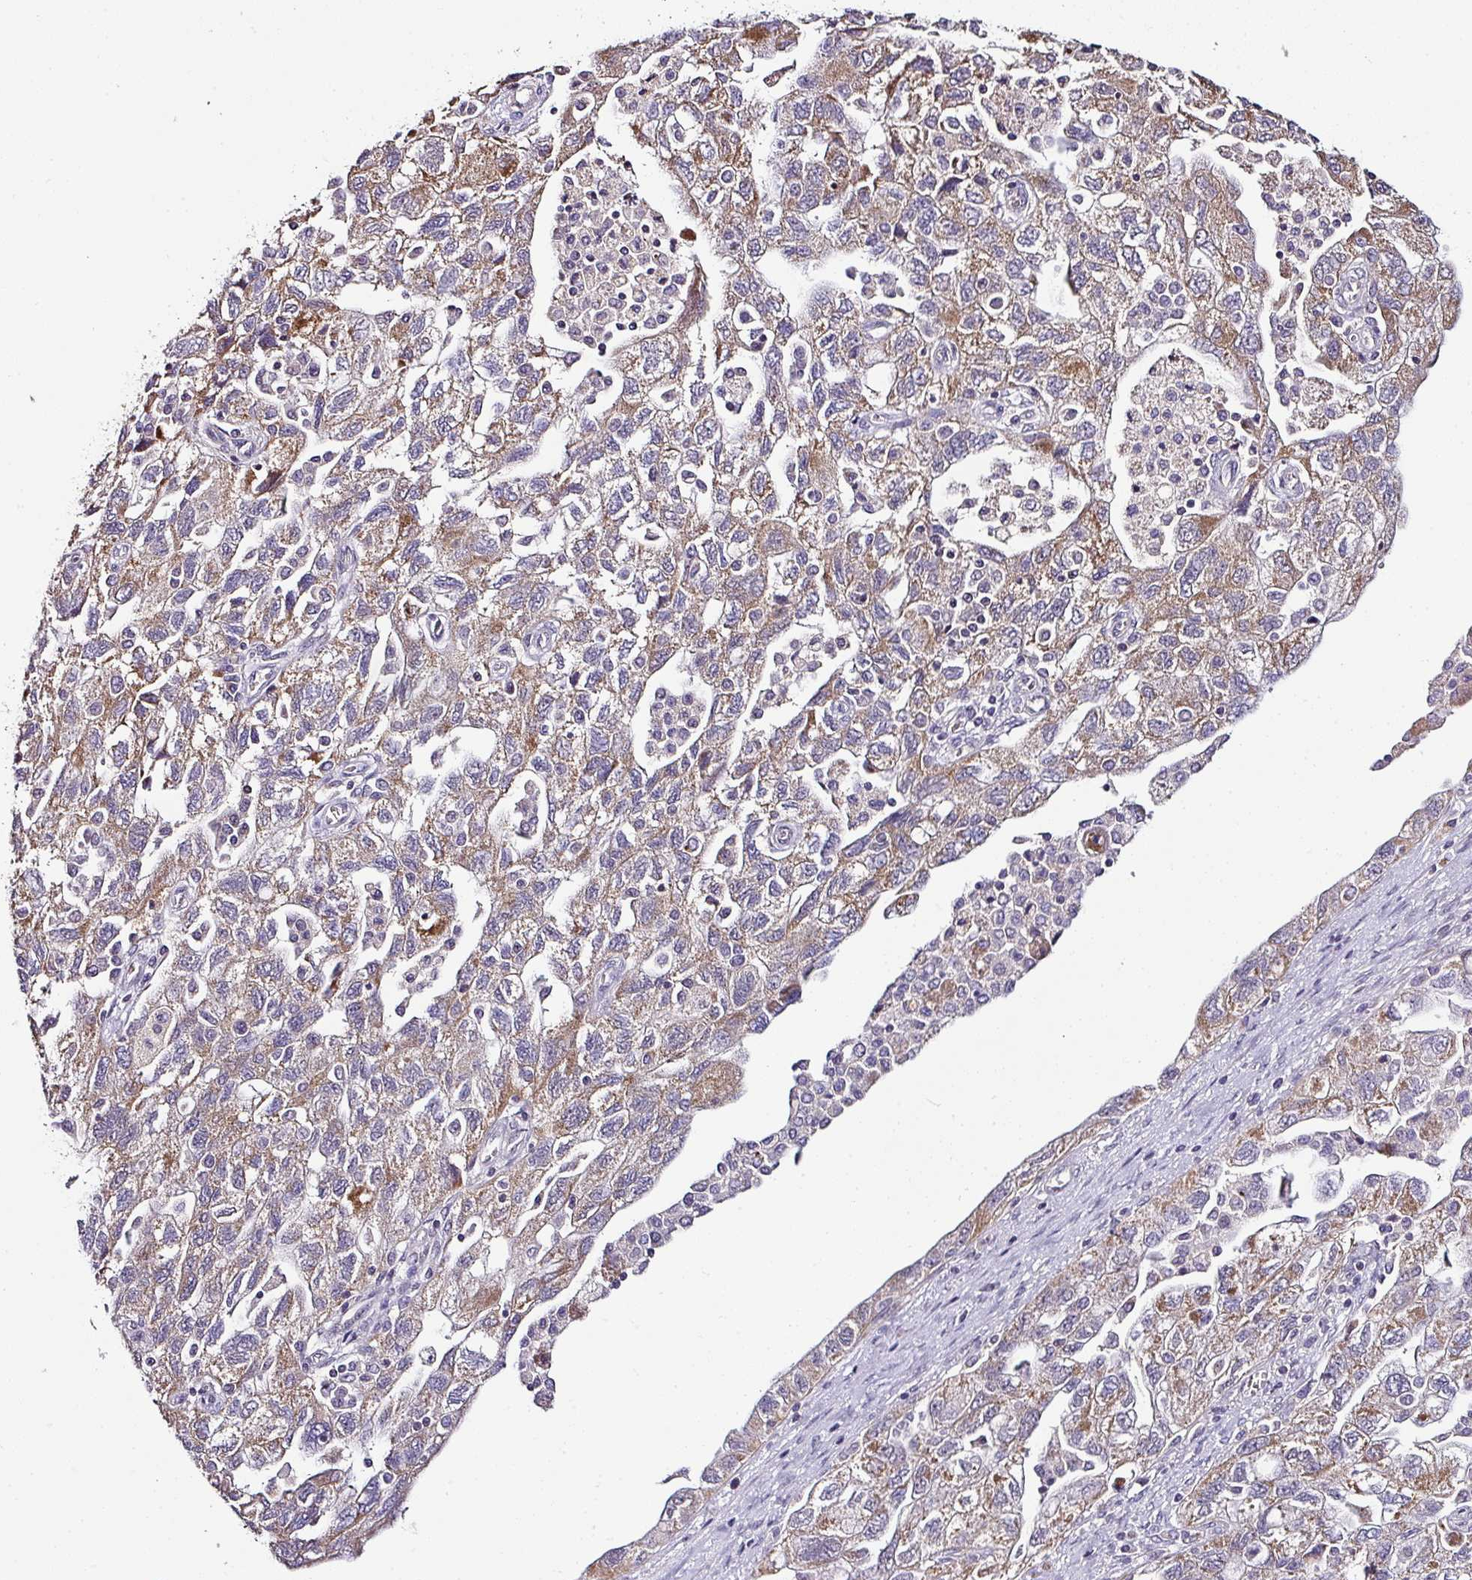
{"staining": {"intensity": "weak", "quantity": "25%-75%", "location": "cytoplasmic/membranous"}, "tissue": "ovarian cancer", "cell_type": "Tumor cells", "image_type": "cancer", "snomed": [{"axis": "morphology", "description": "Carcinoma, NOS"}, {"axis": "morphology", "description": "Cystadenocarcinoma, serous, NOS"}, {"axis": "topography", "description": "Ovary"}], "caption": "Immunohistochemical staining of carcinoma (ovarian) displays low levels of weak cytoplasmic/membranous protein expression in about 25%-75% of tumor cells.", "gene": "NAPSA", "patient": {"sex": "female", "age": 69}}